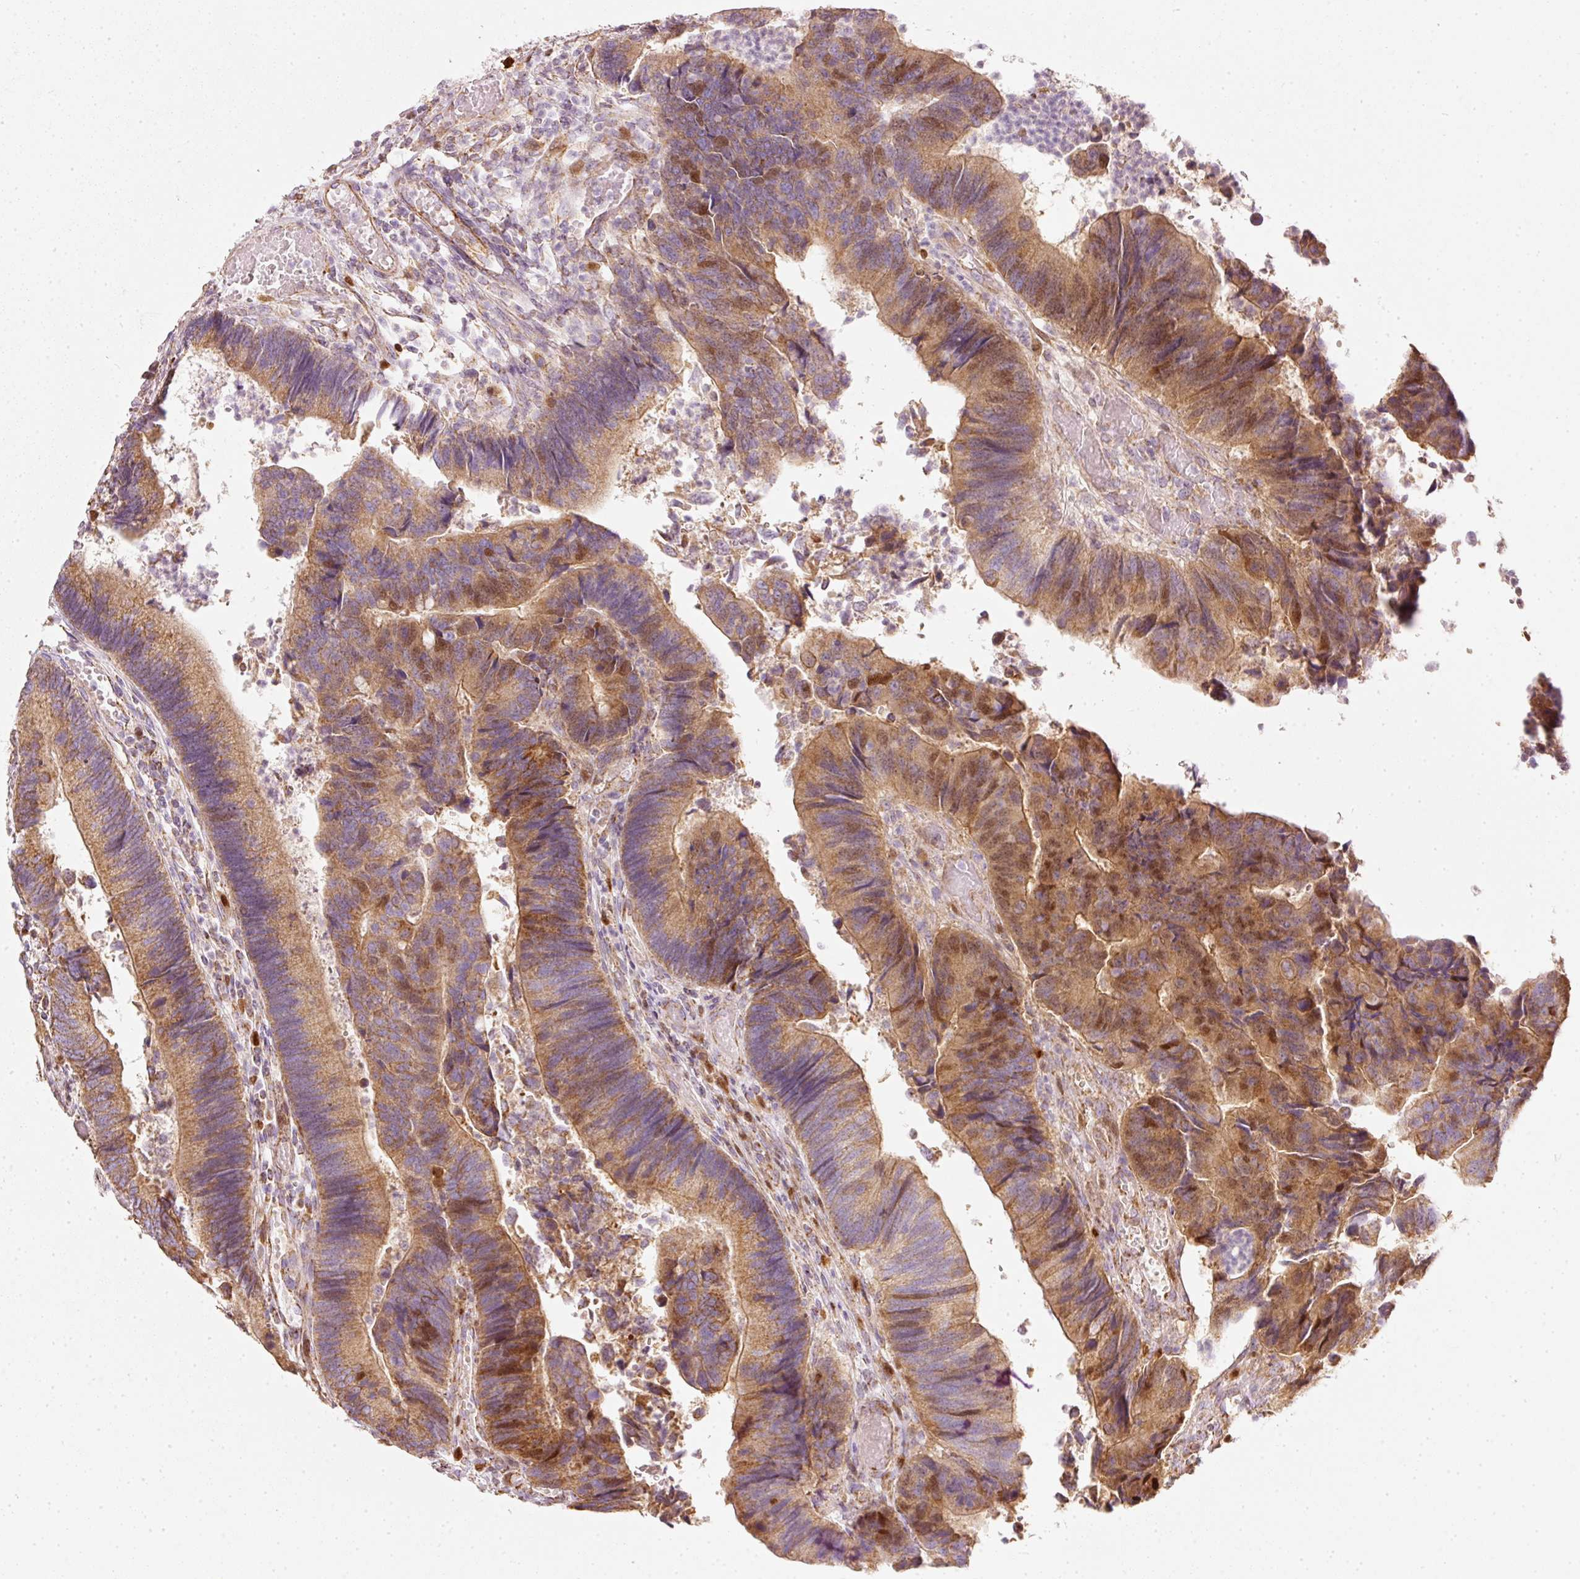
{"staining": {"intensity": "moderate", "quantity": ">75%", "location": "cytoplasmic/membranous,nuclear"}, "tissue": "colorectal cancer", "cell_type": "Tumor cells", "image_type": "cancer", "snomed": [{"axis": "morphology", "description": "Adenocarcinoma, NOS"}, {"axis": "topography", "description": "Colon"}], "caption": "Brown immunohistochemical staining in human colorectal adenocarcinoma displays moderate cytoplasmic/membranous and nuclear expression in about >75% of tumor cells.", "gene": "DUT", "patient": {"sex": "female", "age": 67}}